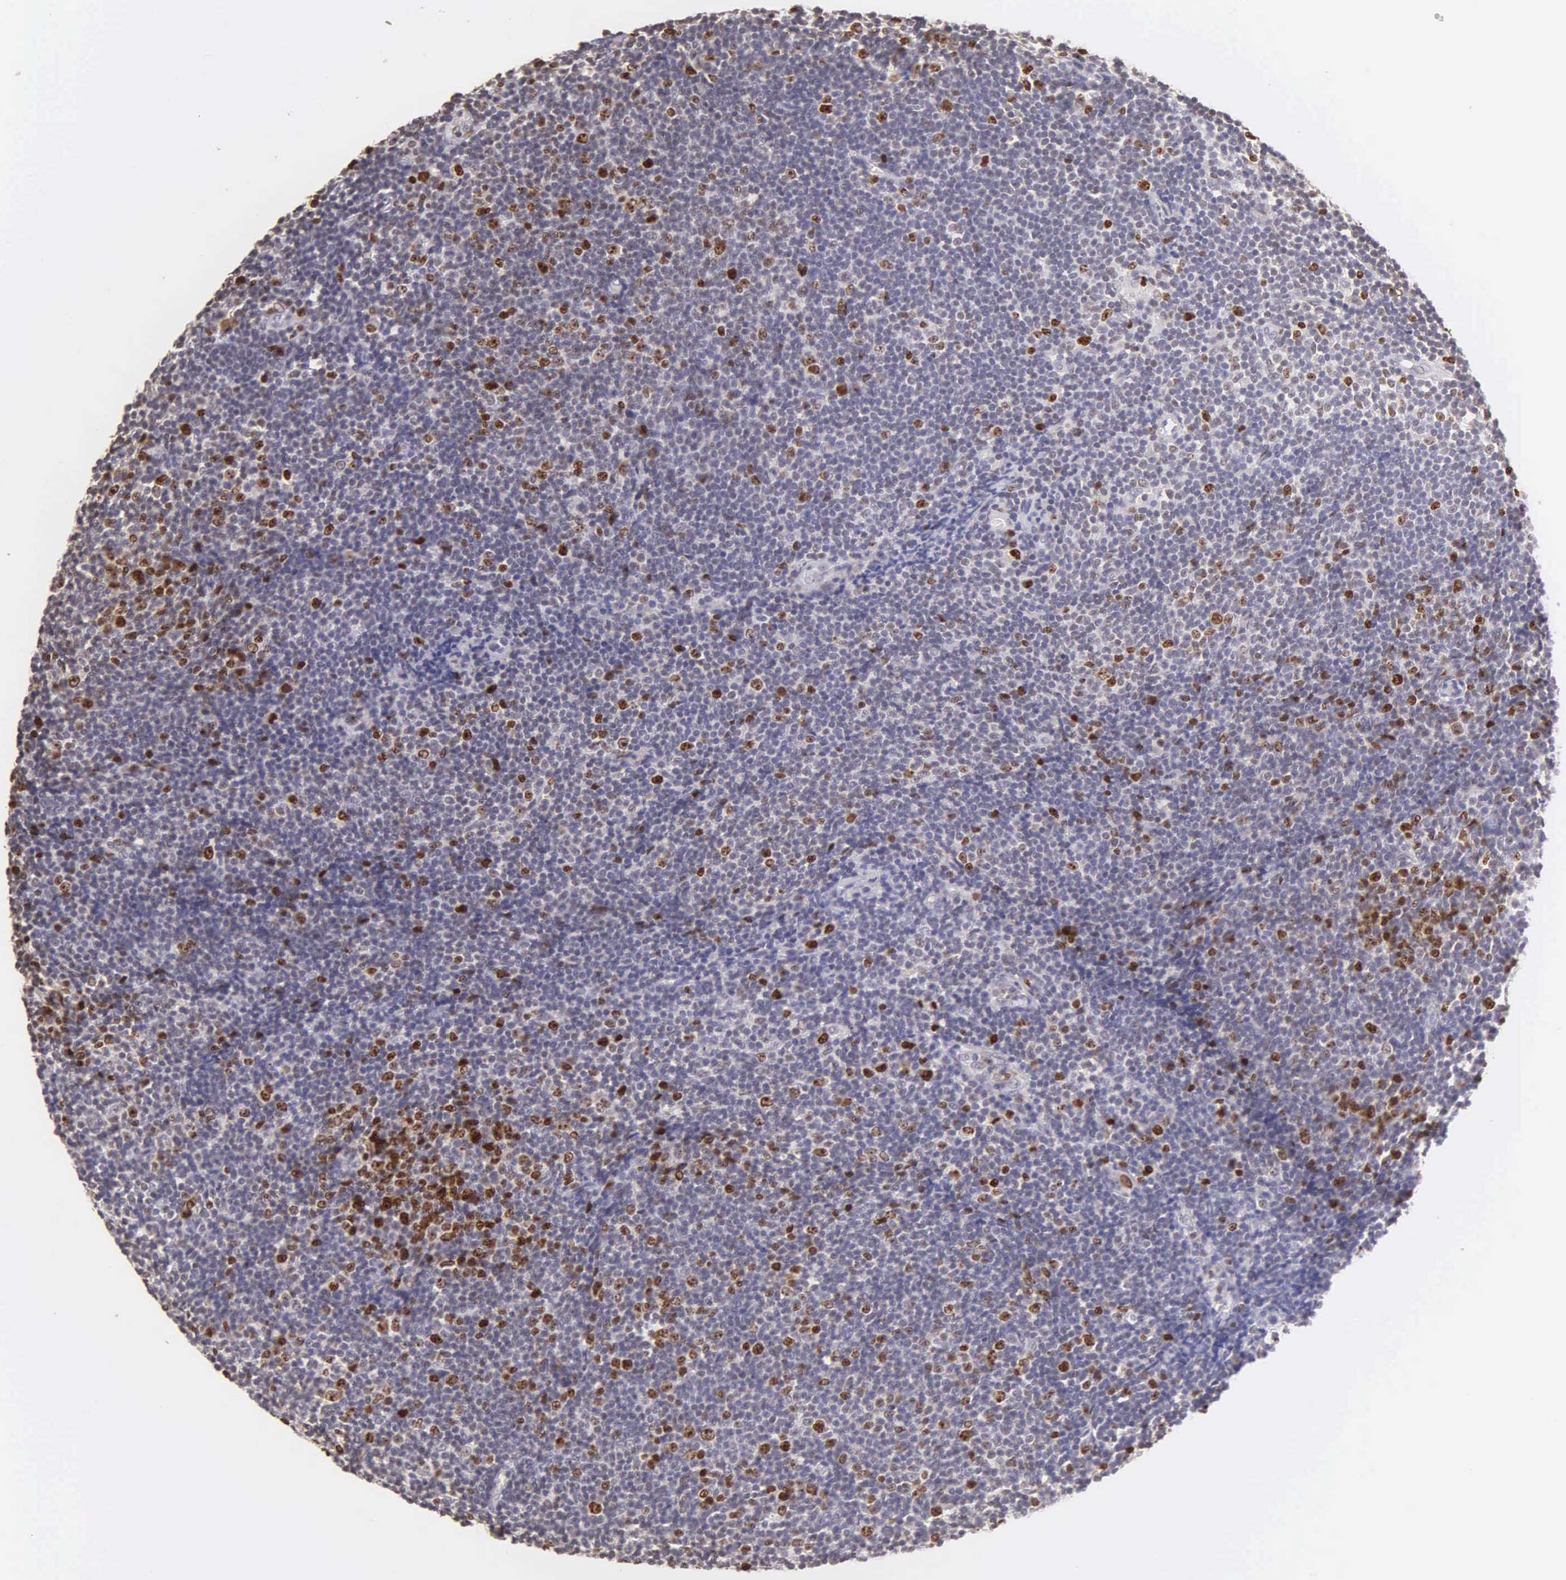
{"staining": {"intensity": "strong", "quantity": "25%-75%", "location": "nuclear"}, "tissue": "lymphoma", "cell_type": "Tumor cells", "image_type": "cancer", "snomed": [{"axis": "morphology", "description": "Malignant lymphoma, non-Hodgkin's type, Low grade"}, {"axis": "topography", "description": "Lymph node"}], "caption": "The immunohistochemical stain labels strong nuclear staining in tumor cells of lymphoma tissue.", "gene": "MKI67", "patient": {"sex": "male", "age": 49}}